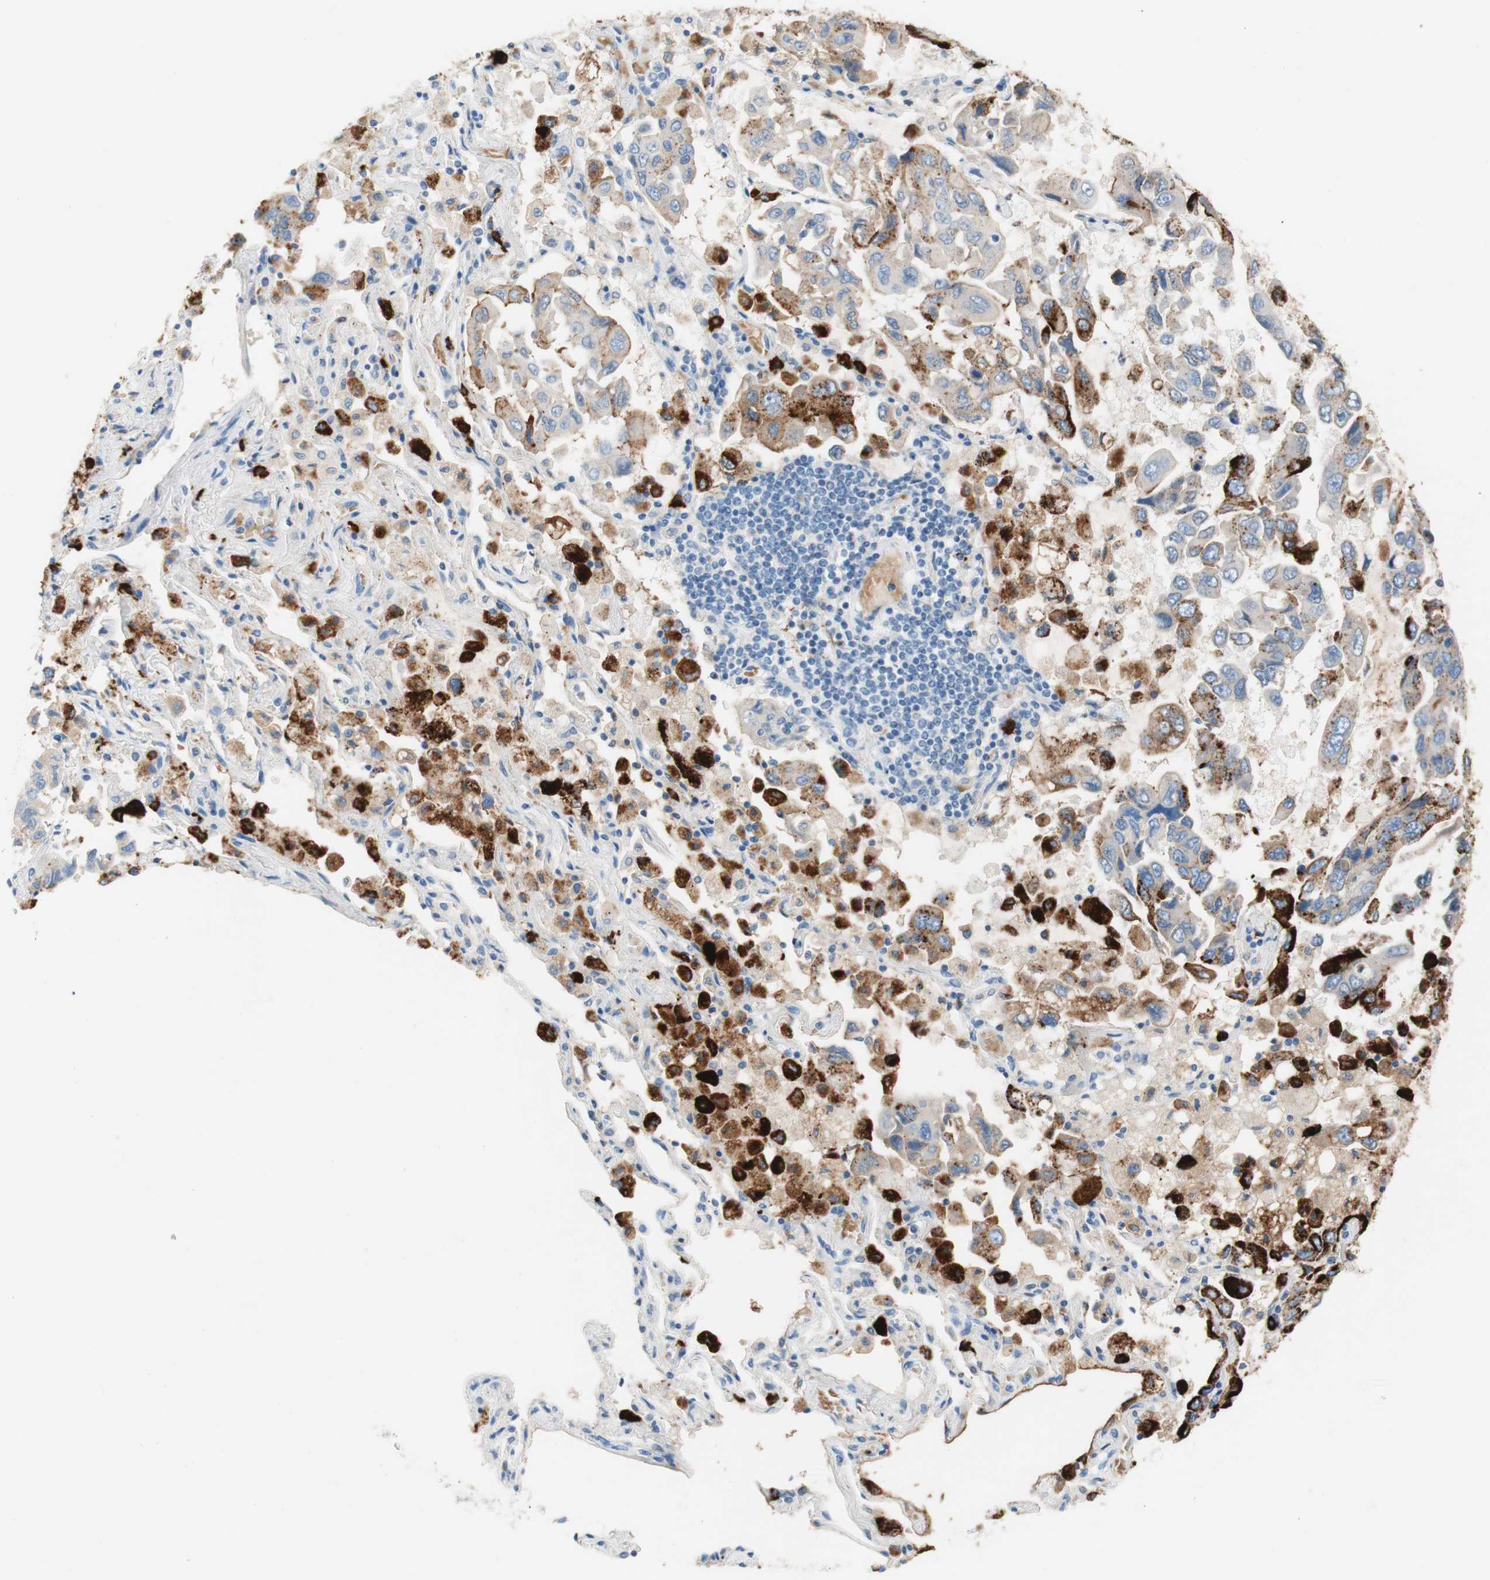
{"staining": {"intensity": "strong", "quantity": "25%-75%", "location": "cytoplasmic/membranous"}, "tissue": "lung cancer", "cell_type": "Tumor cells", "image_type": "cancer", "snomed": [{"axis": "morphology", "description": "Adenocarcinoma, NOS"}, {"axis": "topography", "description": "Lung"}], "caption": "The immunohistochemical stain highlights strong cytoplasmic/membranous staining in tumor cells of lung cancer tissue.", "gene": "CEACAM1", "patient": {"sex": "male", "age": 64}}